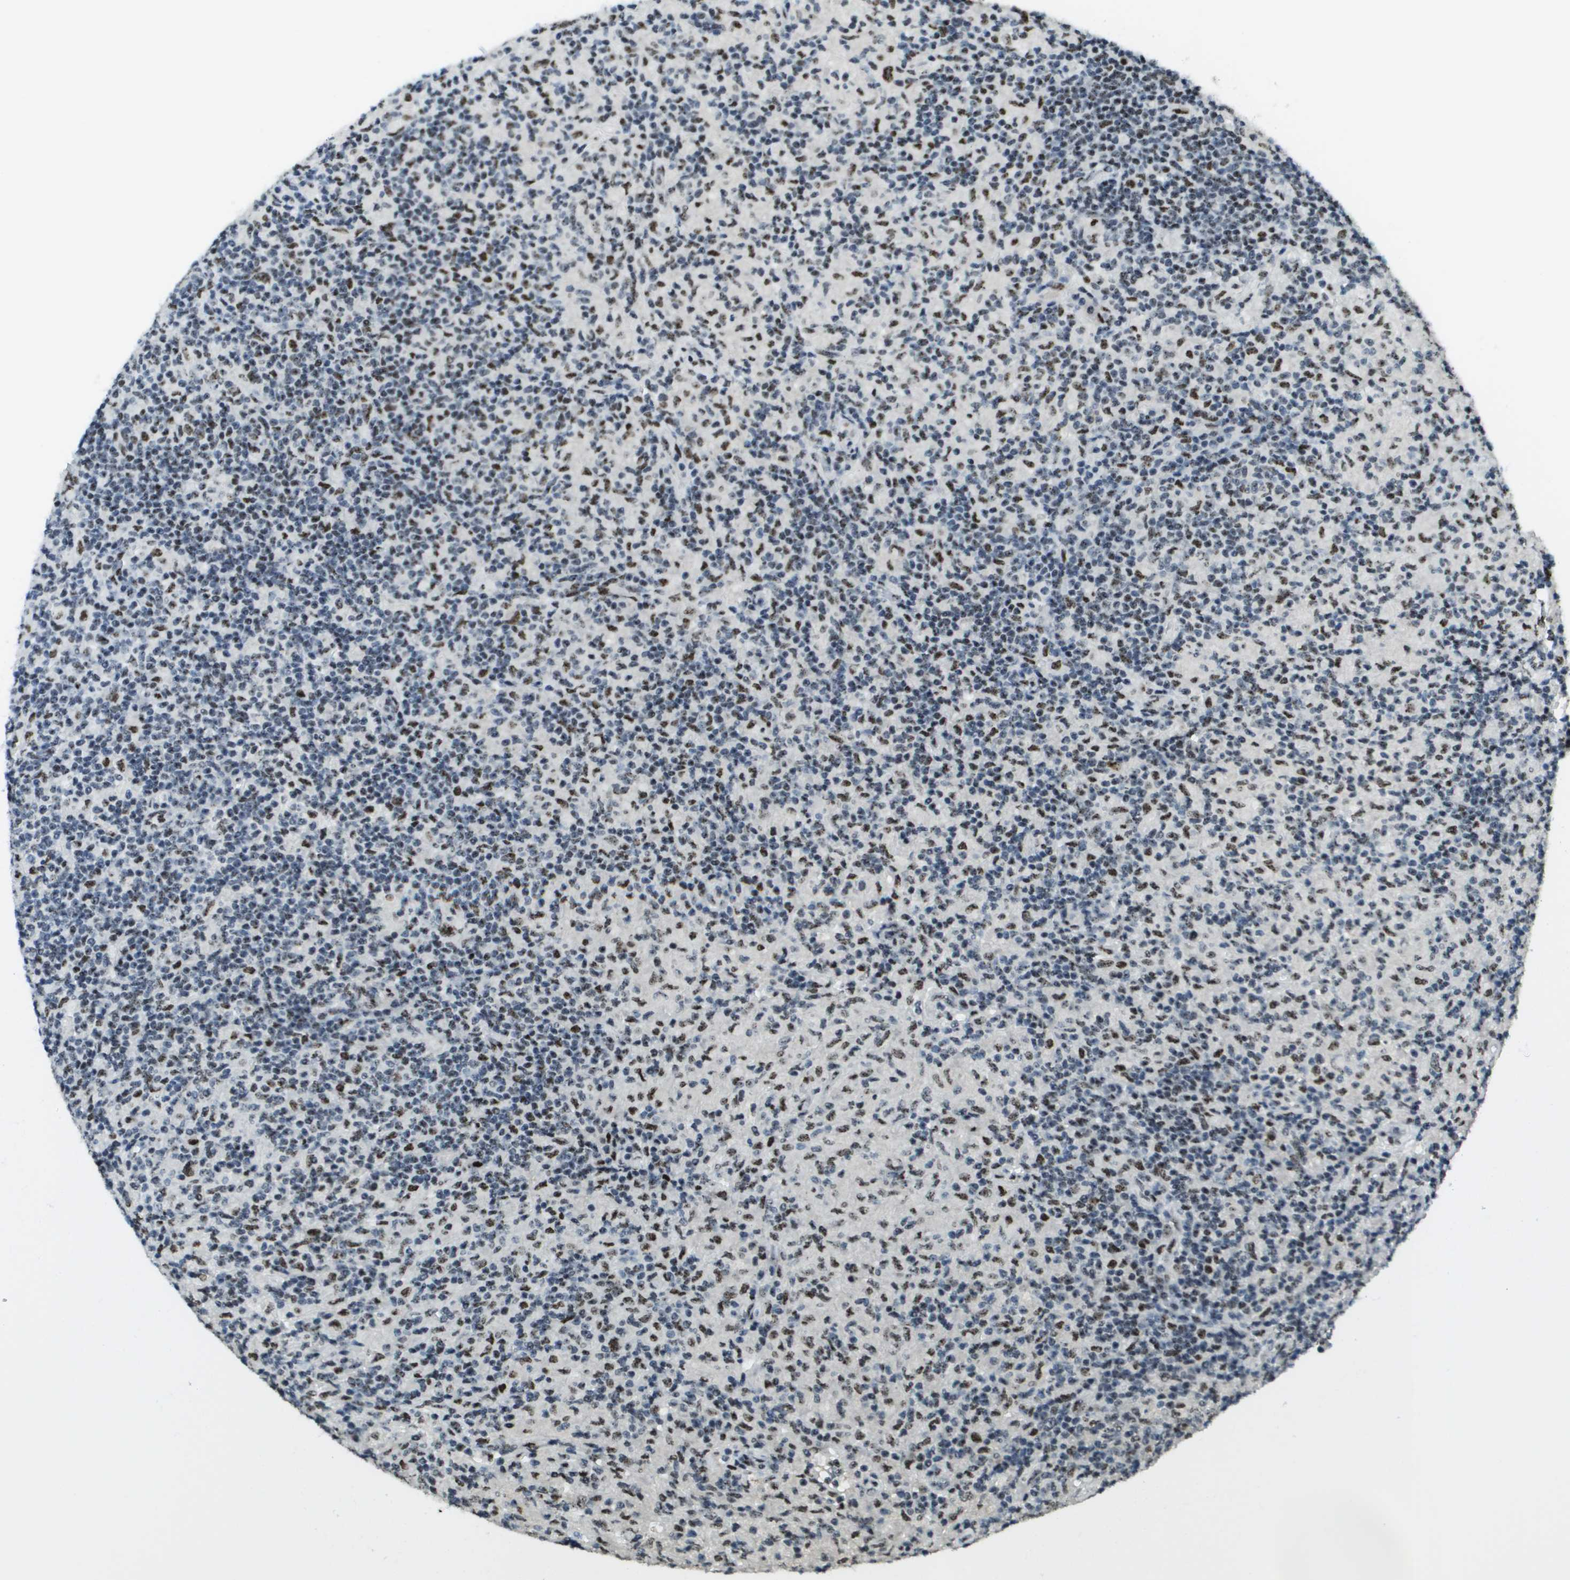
{"staining": {"intensity": "moderate", "quantity": ">75%", "location": "nuclear"}, "tissue": "lymphoma", "cell_type": "Tumor cells", "image_type": "cancer", "snomed": [{"axis": "morphology", "description": "Hodgkin's disease, NOS"}, {"axis": "topography", "description": "Lymph node"}], "caption": "There is medium levels of moderate nuclear expression in tumor cells of lymphoma, as demonstrated by immunohistochemical staining (brown color).", "gene": "SP100", "patient": {"sex": "male", "age": 70}}